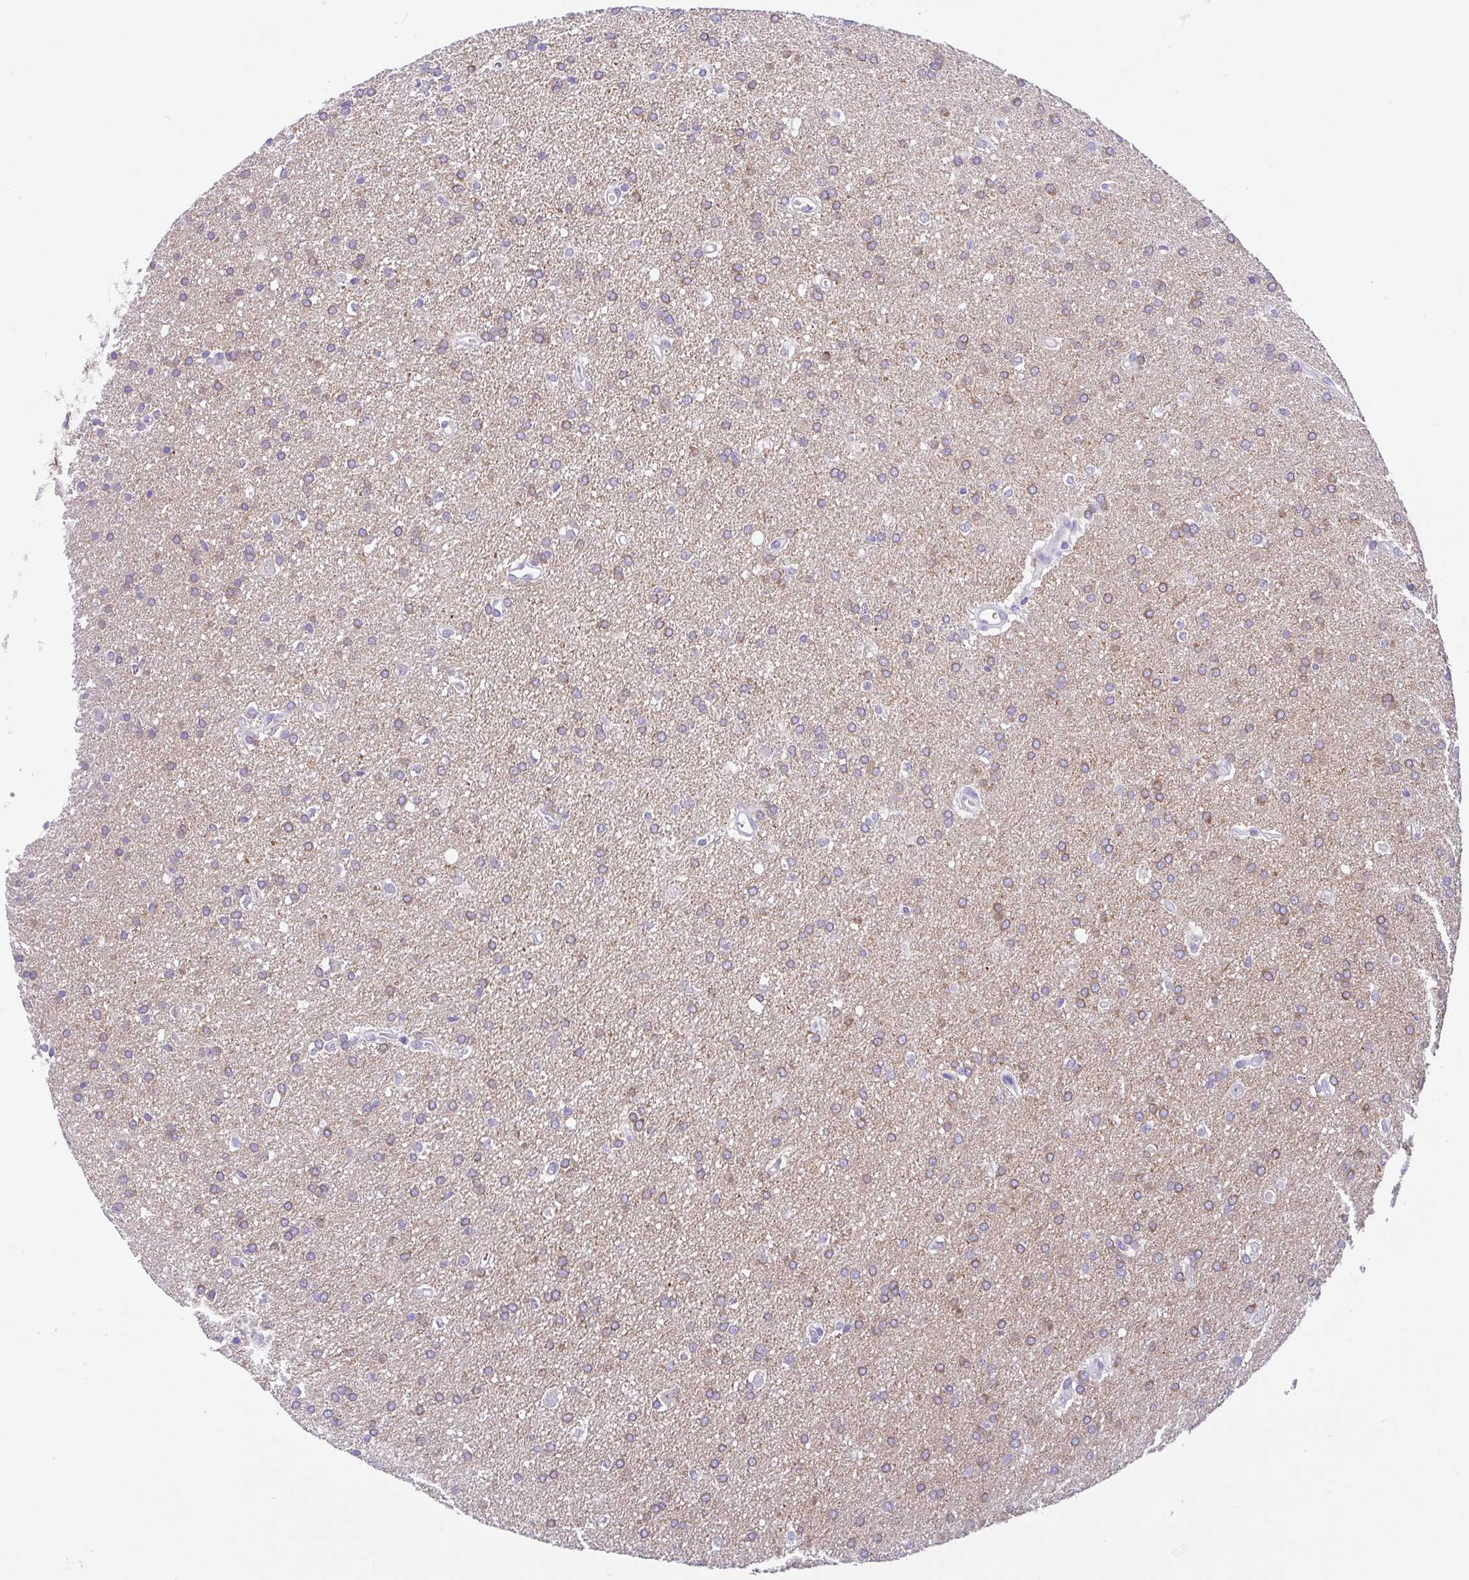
{"staining": {"intensity": "weak", "quantity": ">75%", "location": "cytoplasmic/membranous"}, "tissue": "glioma", "cell_type": "Tumor cells", "image_type": "cancer", "snomed": [{"axis": "morphology", "description": "Glioma, malignant, Low grade"}, {"axis": "topography", "description": "Brain"}], "caption": "Tumor cells exhibit weak cytoplasmic/membranous positivity in about >75% of cells in malignant low-grade glioma.", "gene": "OR4N4", "patient": {"sex": "female", "age": 34}}